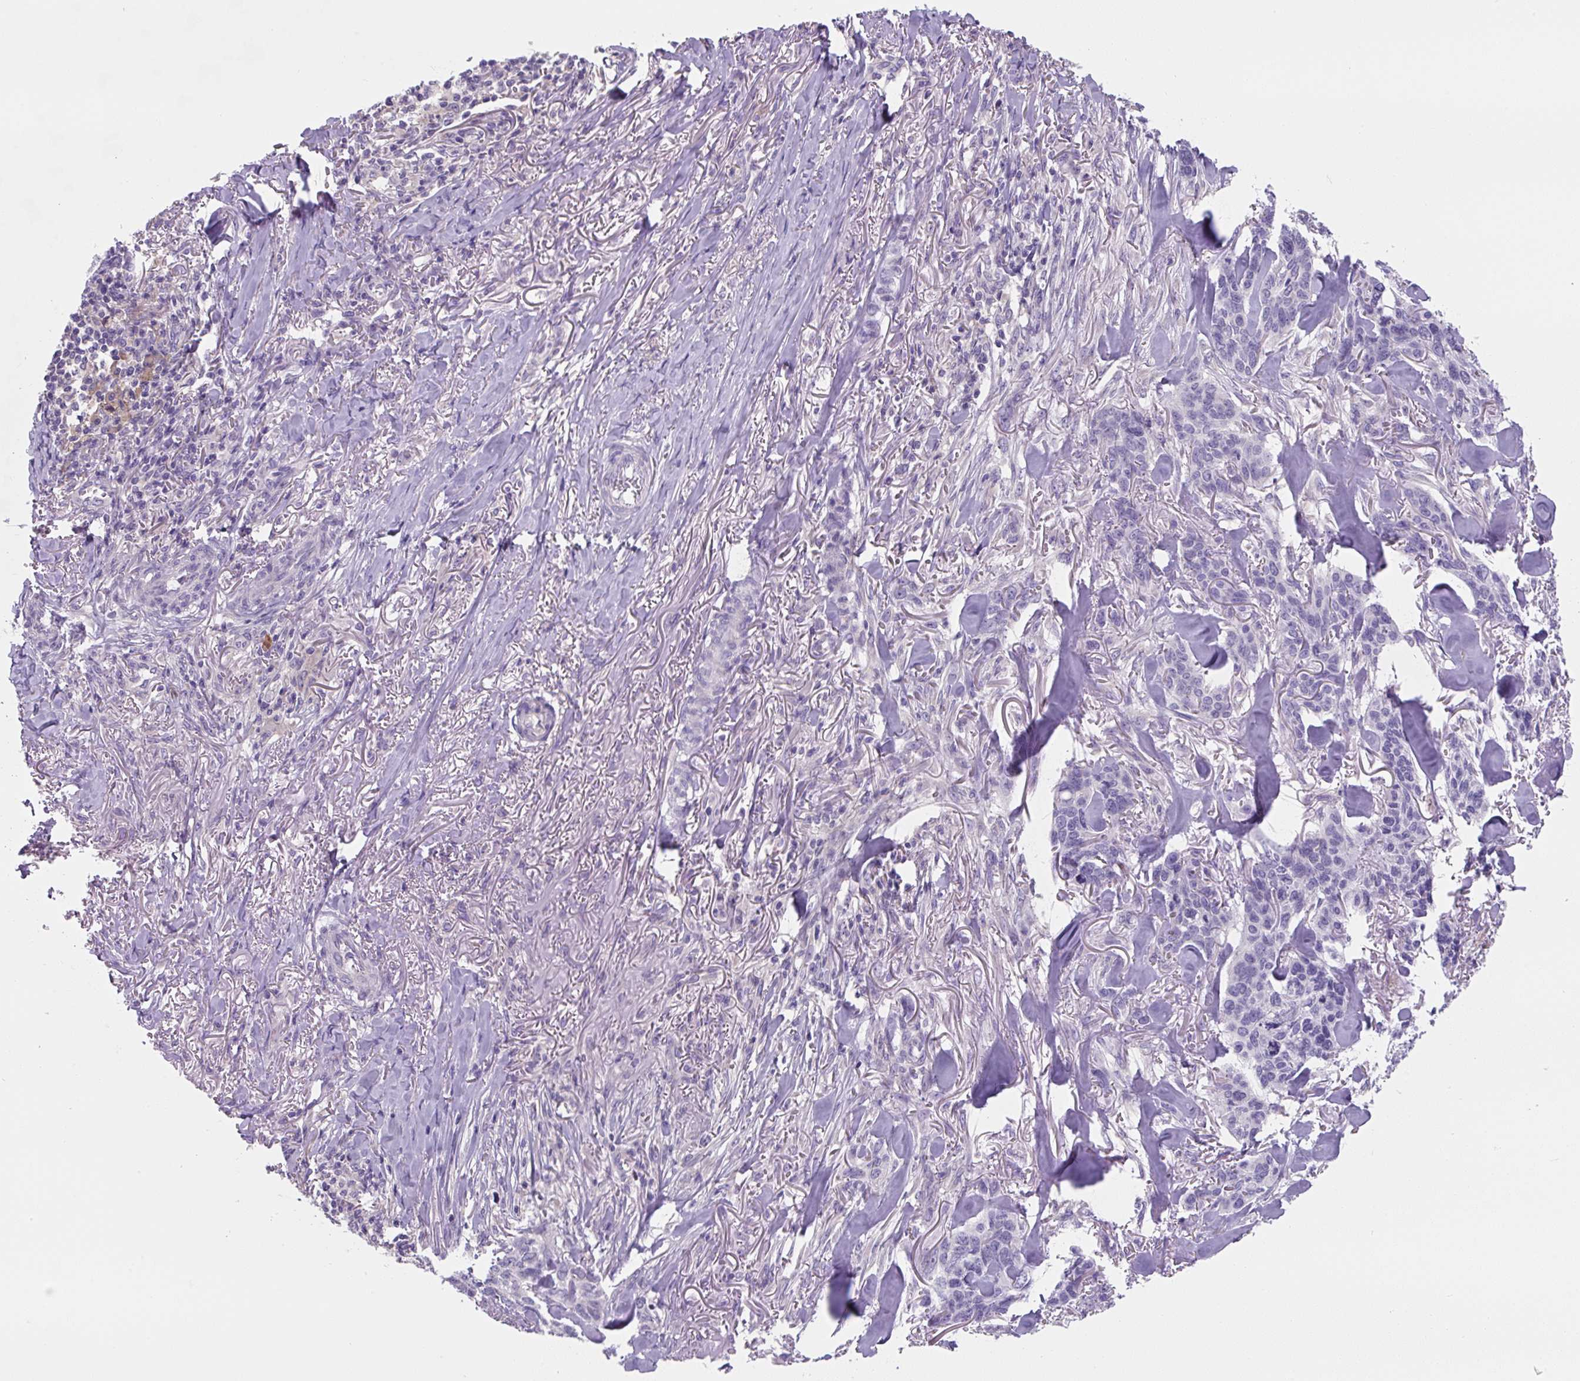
{"staining": {"intensity": "negative", "quantity": "none", "location": "none"}, "tissue": "skin cancer", "cell_type": "Tumor cells", "image_type": "cancer", "snomed": [{"axis": "morphology", "description": "Basal cell carcinoma"}, {"axis": "topography", "description": "Skin"}], "caption": "Tumor cells are negative for protein expression in human skin cancer (basal cell carcinoma). Brightfield microscopy of immunohistochemistry stained with DAB (3,3'-diaminobenzidine) (brown) and hematoxylin (blue), captured at high magnification.", "gene": "FZD5", "patient": {"sex": "male", "age": 86}}